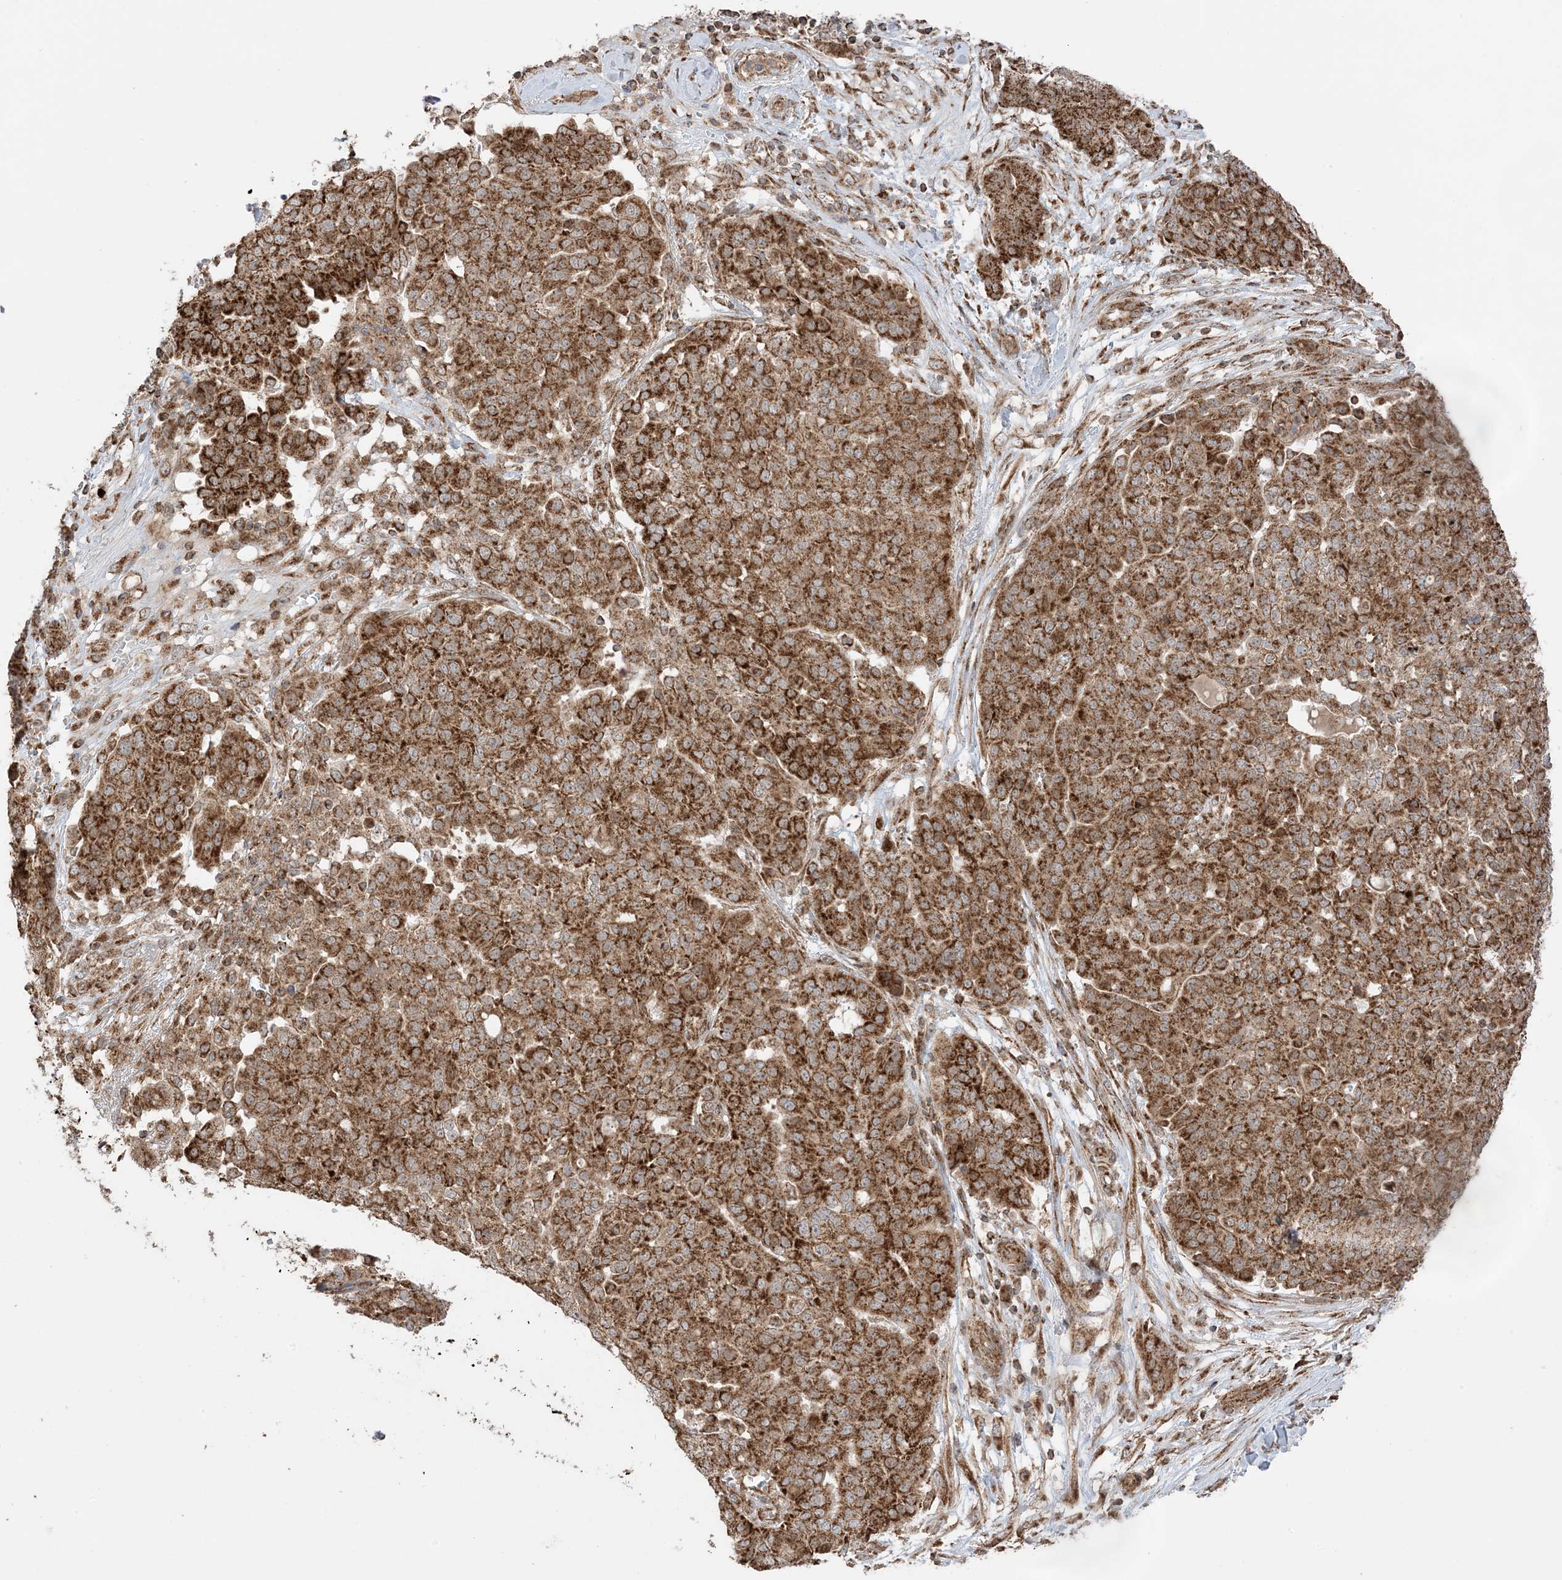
{"staining": {"intensity": "strong", "quantity": ">75%", "location": "cytoplasmic/membranous"}, "tissue": "ovarian cancer", "cell_type": "Tumor cells", "image_type": "cancer", "snomed": [{"axis": "morphology", "description": "Cystadenocarcinoma, serous, NOS"}, {"axis": "topography", "description": "Soft tissue"}, {"axis": "topography", "description": "Ovary"}], "caption": "Serous cystadenocarcinoma (ovarian) tissue reveals strong cytoplasmic/membranous staining in approximately >75% of tumor cells, visualized by immunohistochemistry. The protein is stained brown, and the nuclei are stained in blue (DAB (3,3'-diaminobenzidine) IHC with brightfield microscopy, high magnification).", "gene": "N4BP3", "patient": {"sex": "female", "age": 57}}